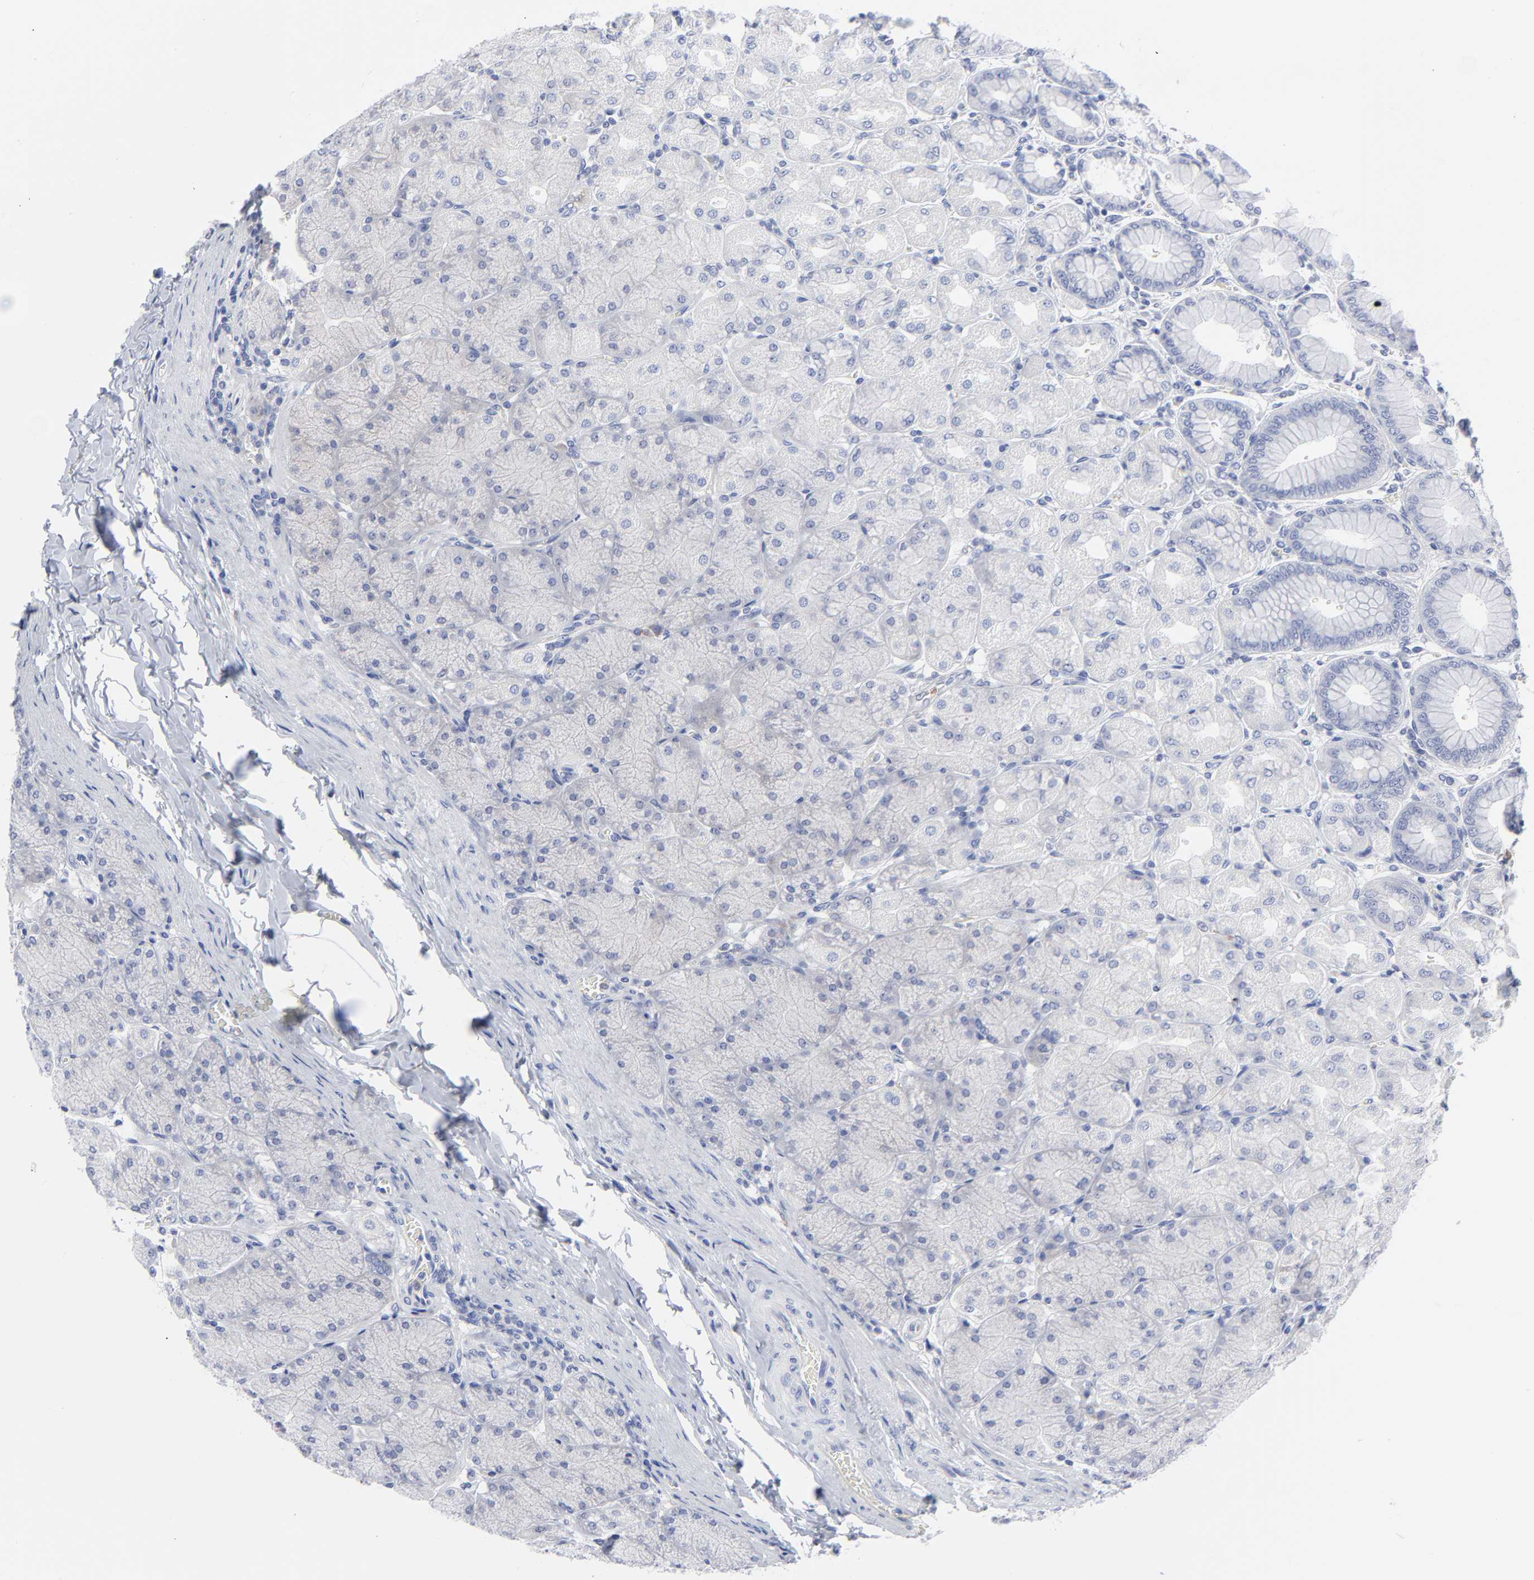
{"staining": {"intensity": "negative", "quantity": "none", "location": "none"}, "tissue": "stomach", "cell_type": "Glandular cells", "image_type": "normal", "snomed": [{"axis": "morphology", "description": "Normal tissue, NOS"}, {"axis": "topography", "description": "Stomach, upper"}], "caption": "A high-resolution histopathology image shows IHC staining of benign stomach, which reveals no significant expression in glandular cells. The staining is performed using DAB brown chromogen with nuclei counter-stained in using hematoxylin.", "gene": "STAT2", "patient": {"sex": "female", "age": 56}}